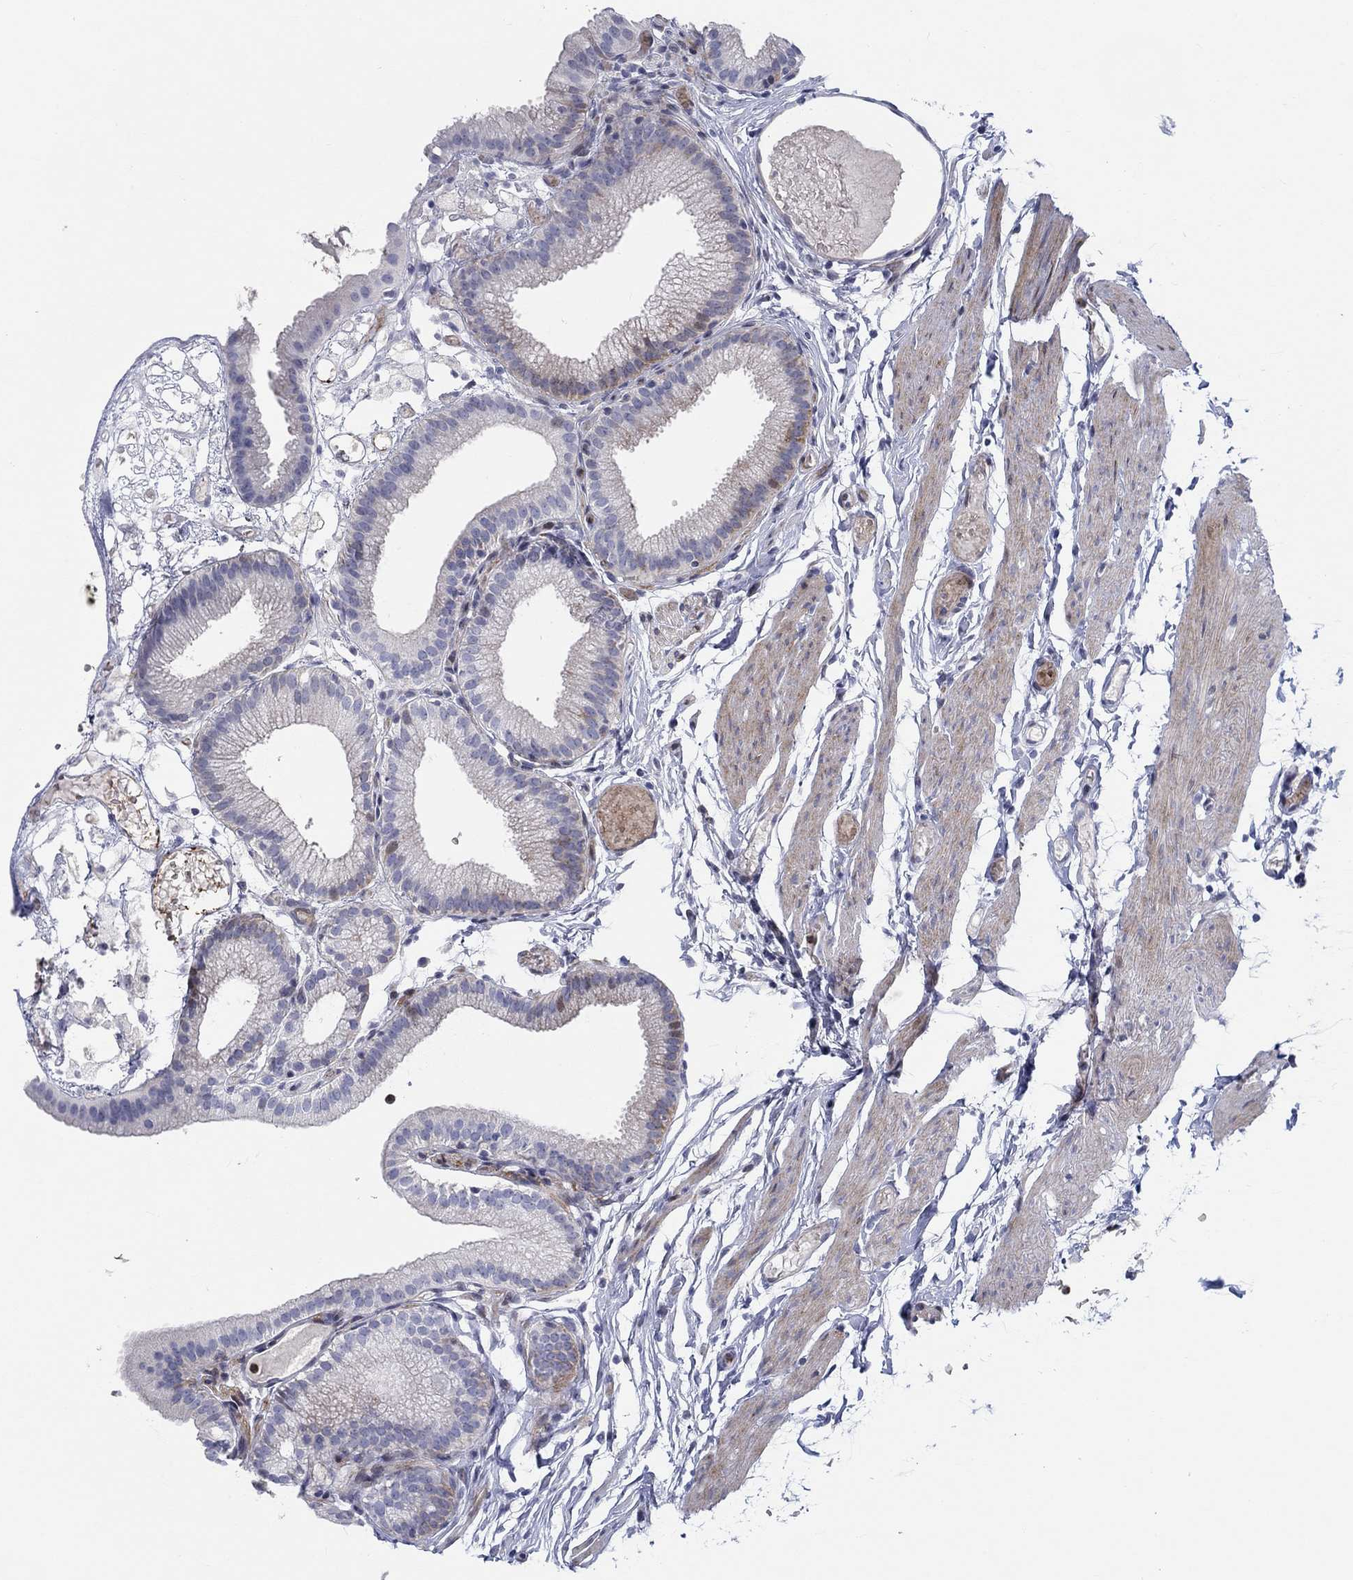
{"staining": {"intensity": "moderate", "quantity": "<25%", "location": "cytoplasmic/membranous"}, "tissue": "gallbladder", "cell_type": "Glandular cells", "image_type": "normal", "snomed": [{"axis": "morphology", "description": "Normal tissue, NOS"}, {"axis": "topography", "description": "Gallbladder"}], "caption": "This photomicrograph demonstrates immunohistochemistry (IHC) staining of benign gallbladder, with low moderate cytoplasmic/membranous staining in approximately <25% of glandular cells.", "gene": "ARHGAP36", "patient": {"sex": "female", "age": 45}}